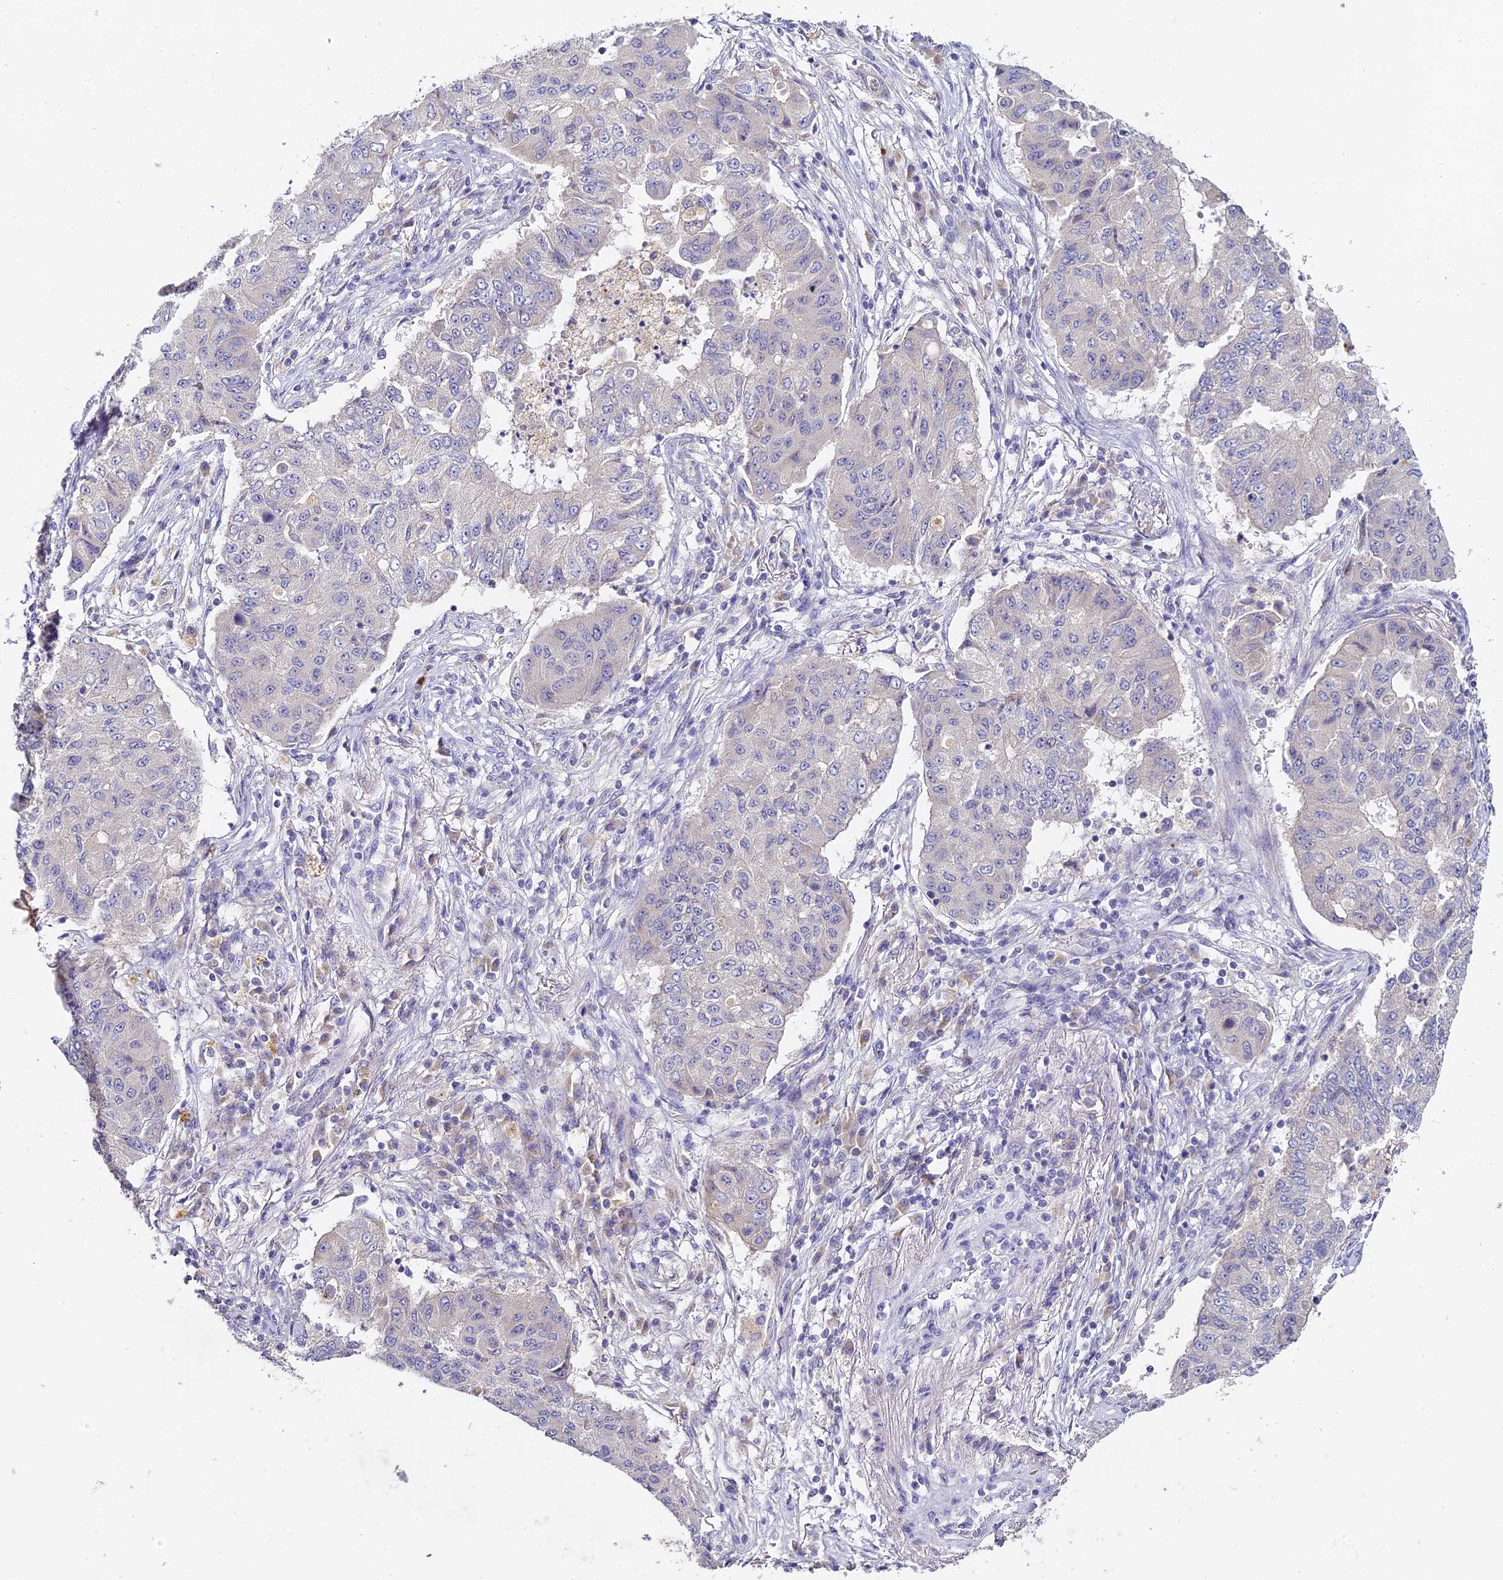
{"staining": {"intensity": "negative", "quantity": "none", "location": "none"}, "tissue": "lung cancer", "cell_type": "Tumor cells", "image_type": "cancer", "snomed": [{"axis": "morphology", "description": "Squamous cell carcinoma, NOS"}, {"axis": "topography", "description": "Lung"}], "caption": "The micrograph reveals no significant expression in tumor cells of lung cancer.", "gene": "DONSON", "patient": {"sex": "male", "age": 74}}